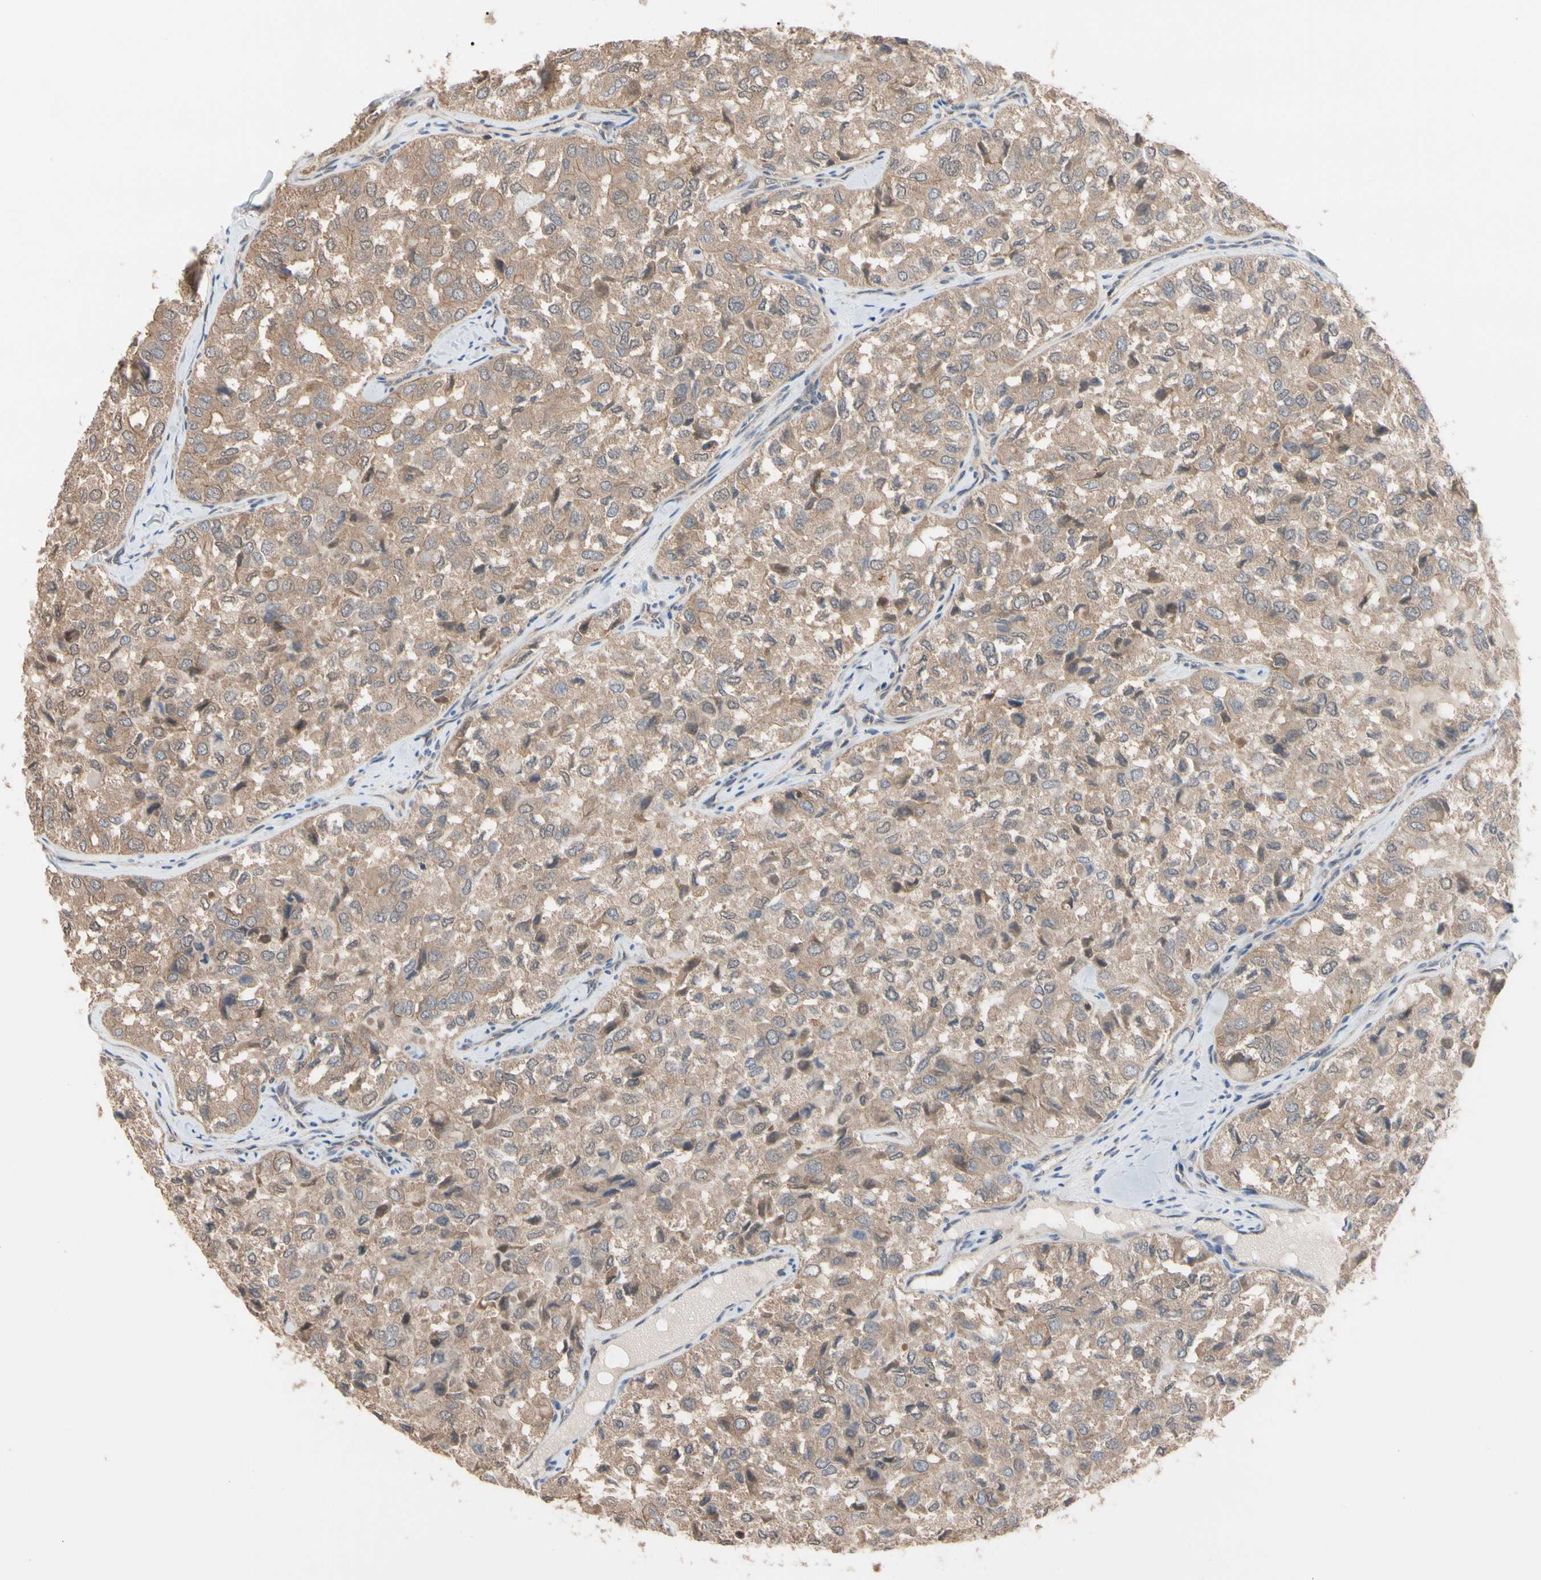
{"staining": {"intensity": "moderate", "quantity": ">75%", "location": "cytoplasmic/membranous"}, "tissue": "thyroid cancer", "cell_type": "Tumor cells", "image_type": "cancer", "snomed": [{"axis": "morphology", "description": "Follicular adenoma carcinoma, NOS"}, {"axis": "topography", "description": "Thyroid gland"}], "caption": "Protein expression analysis of thyroid cancer (follicular adenoma carcinoma) shows moderate cytoplasmic/membranous positivity in approximately >75% of tumor cells.", "gene": "DPP8", "patient": {"sex": "male", "age": 75}}